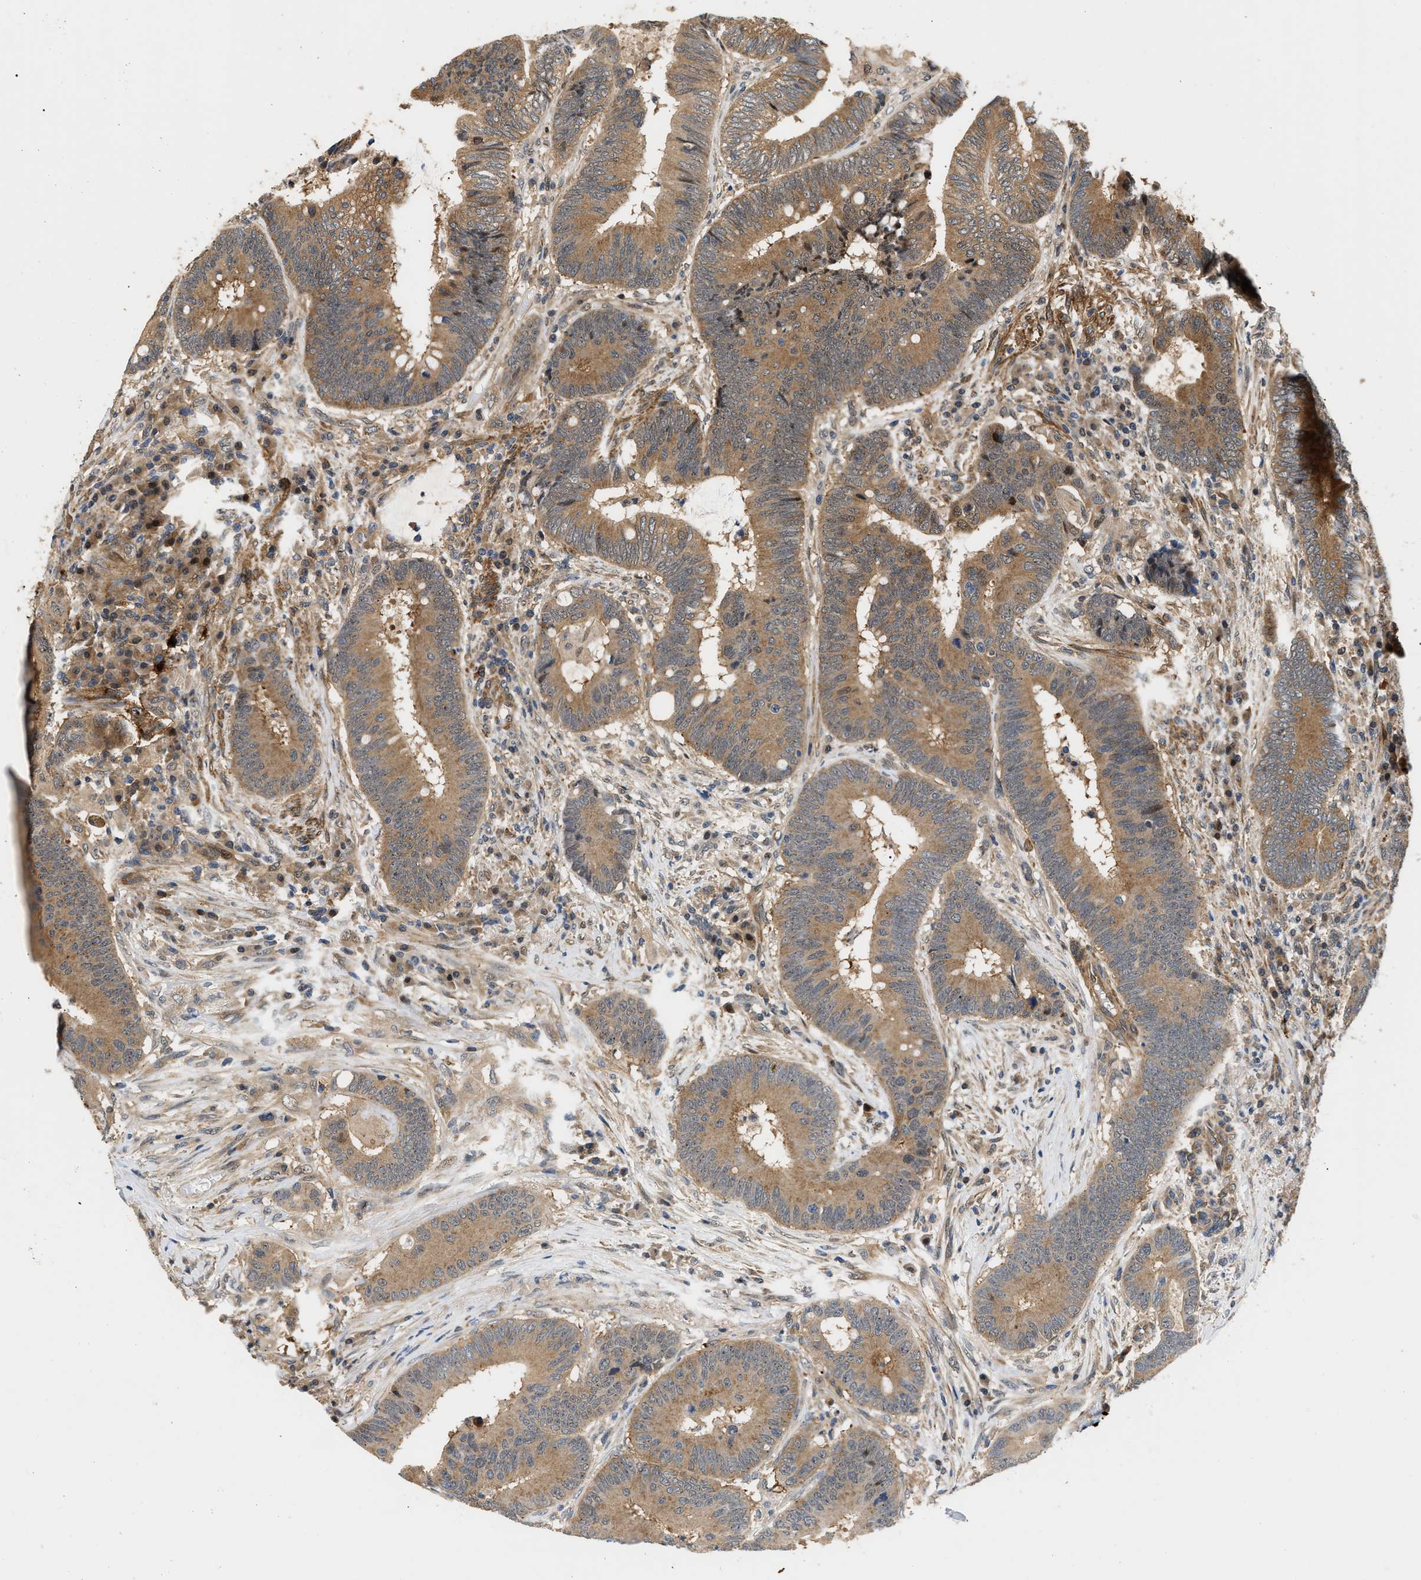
{"staining": {"intensity": "moderate", "quantity": ">75%", "location": "cytoplasmic/membranous"}, "tissue": "colorectal cancer", "cell_type": "Tumor cells", "image_type": "cancer", "snomed": [{"axis": "morphology", "description": "Adenocarcinoma, NOS"}, {"axis": "topography", "description": "Rectum"}, {"axis": "topography", "description": "Anal"}], "caption": "Colorectal cancer was stained to show a protein in brown. There is medium levels of moderate cytoplasmic/membranous staining in approximately >75% of tumor cells. Nuclei are stained in blue.", "gene": "LARP6", "patient": {"sex": "female", "age": 89}}